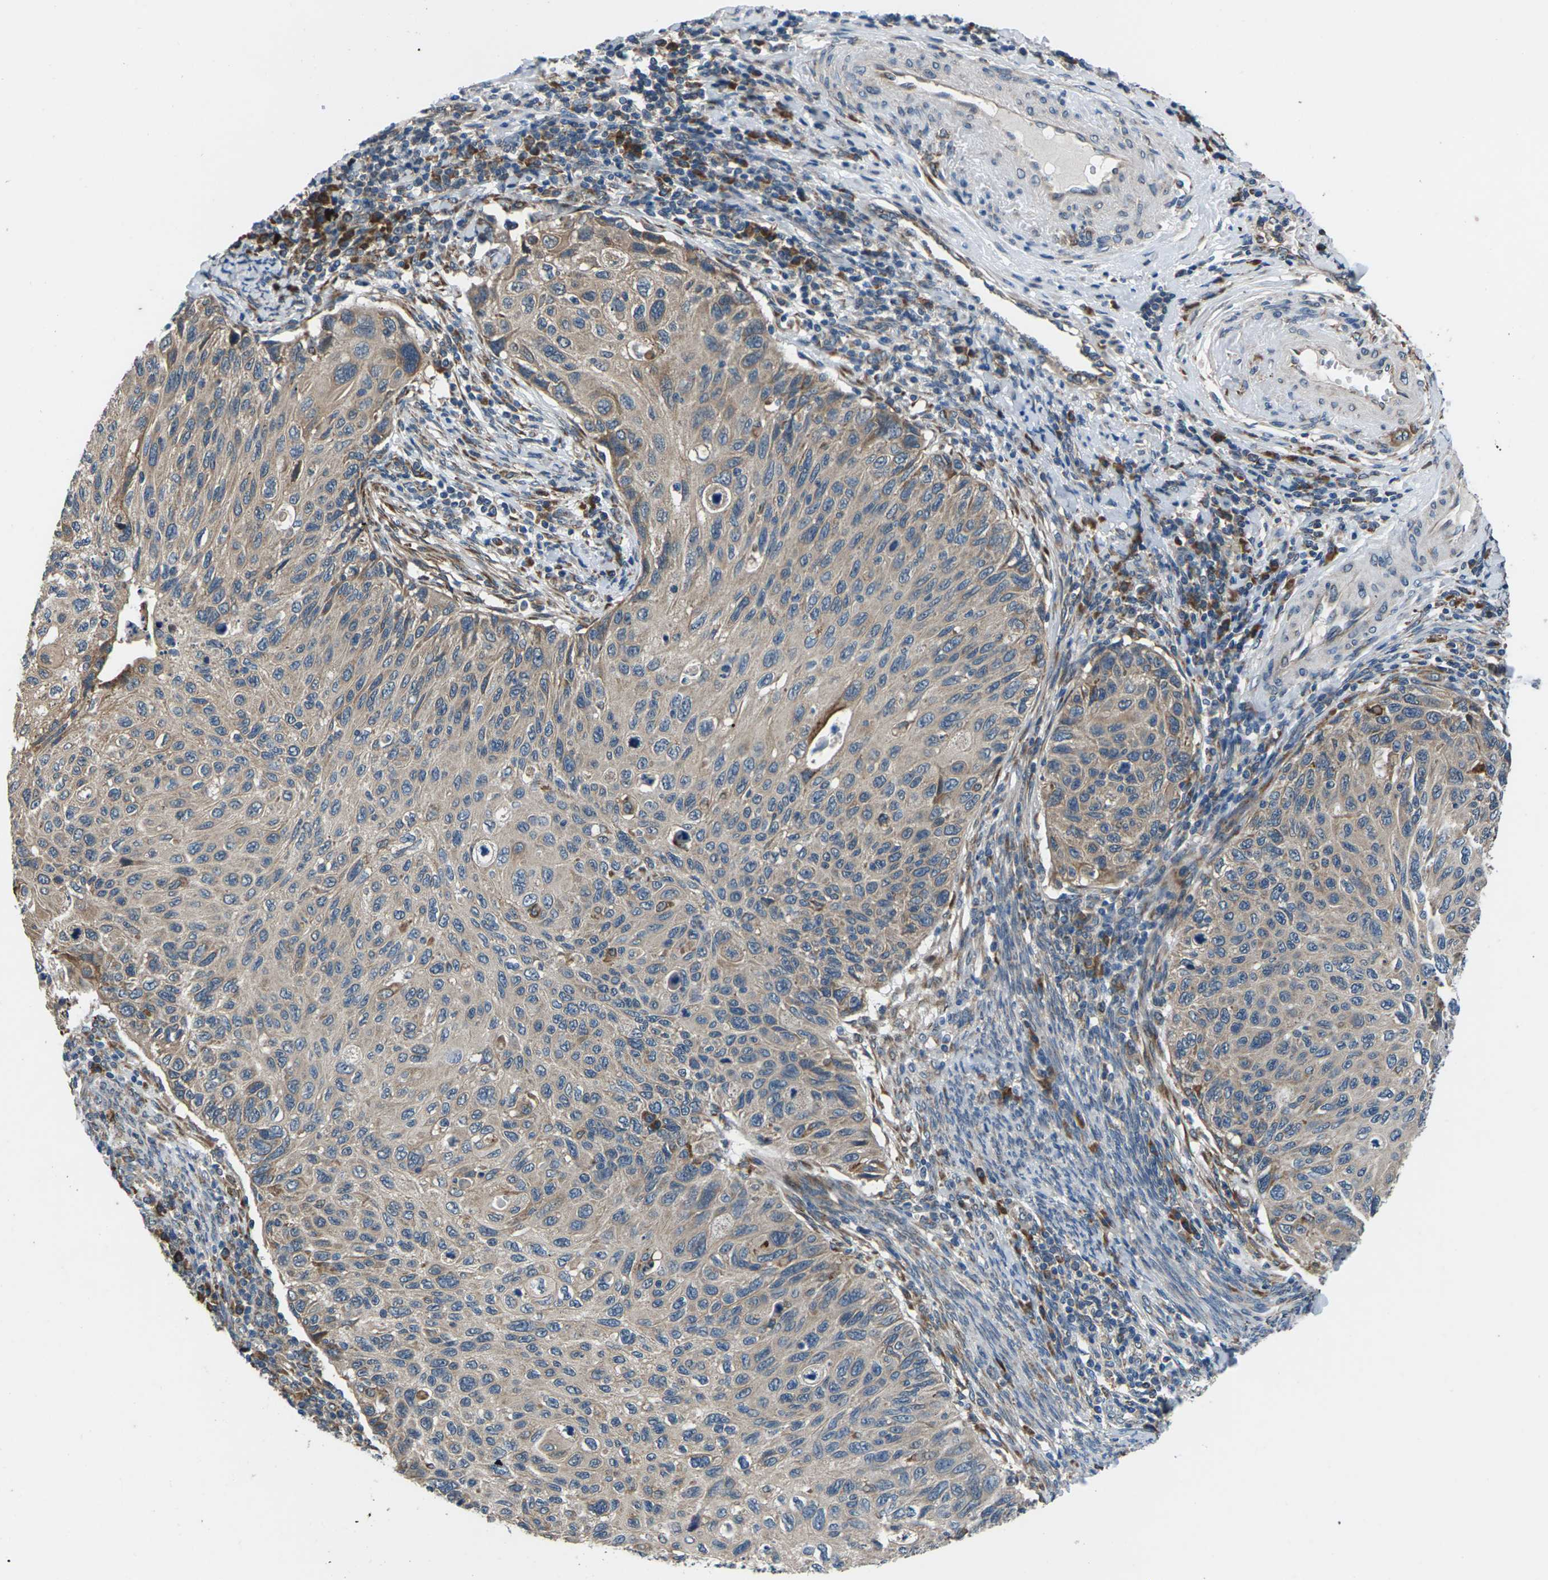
{"staining": {"intensity": "weak", "quantity": ">75%", "location": "cytoplasmic/membranous"}, "tissue": "cervical cancer", "cell_type": "Tumor cells", "image_type": "cancer", "snomed": [{"axis": "morphology", "description": "Squamous cell carcinoma, NOS"}, {"axis": "topography", "description": "Cervix"}], "caption": "Protein analysis of squamous cell carcinoma (cervical) tissue demonstrates weak cytoplasmic/membranous positivity in about >75% of tumor cells.", "gene": "GABRP", "patient": {"sex": "female", "age": 70}}